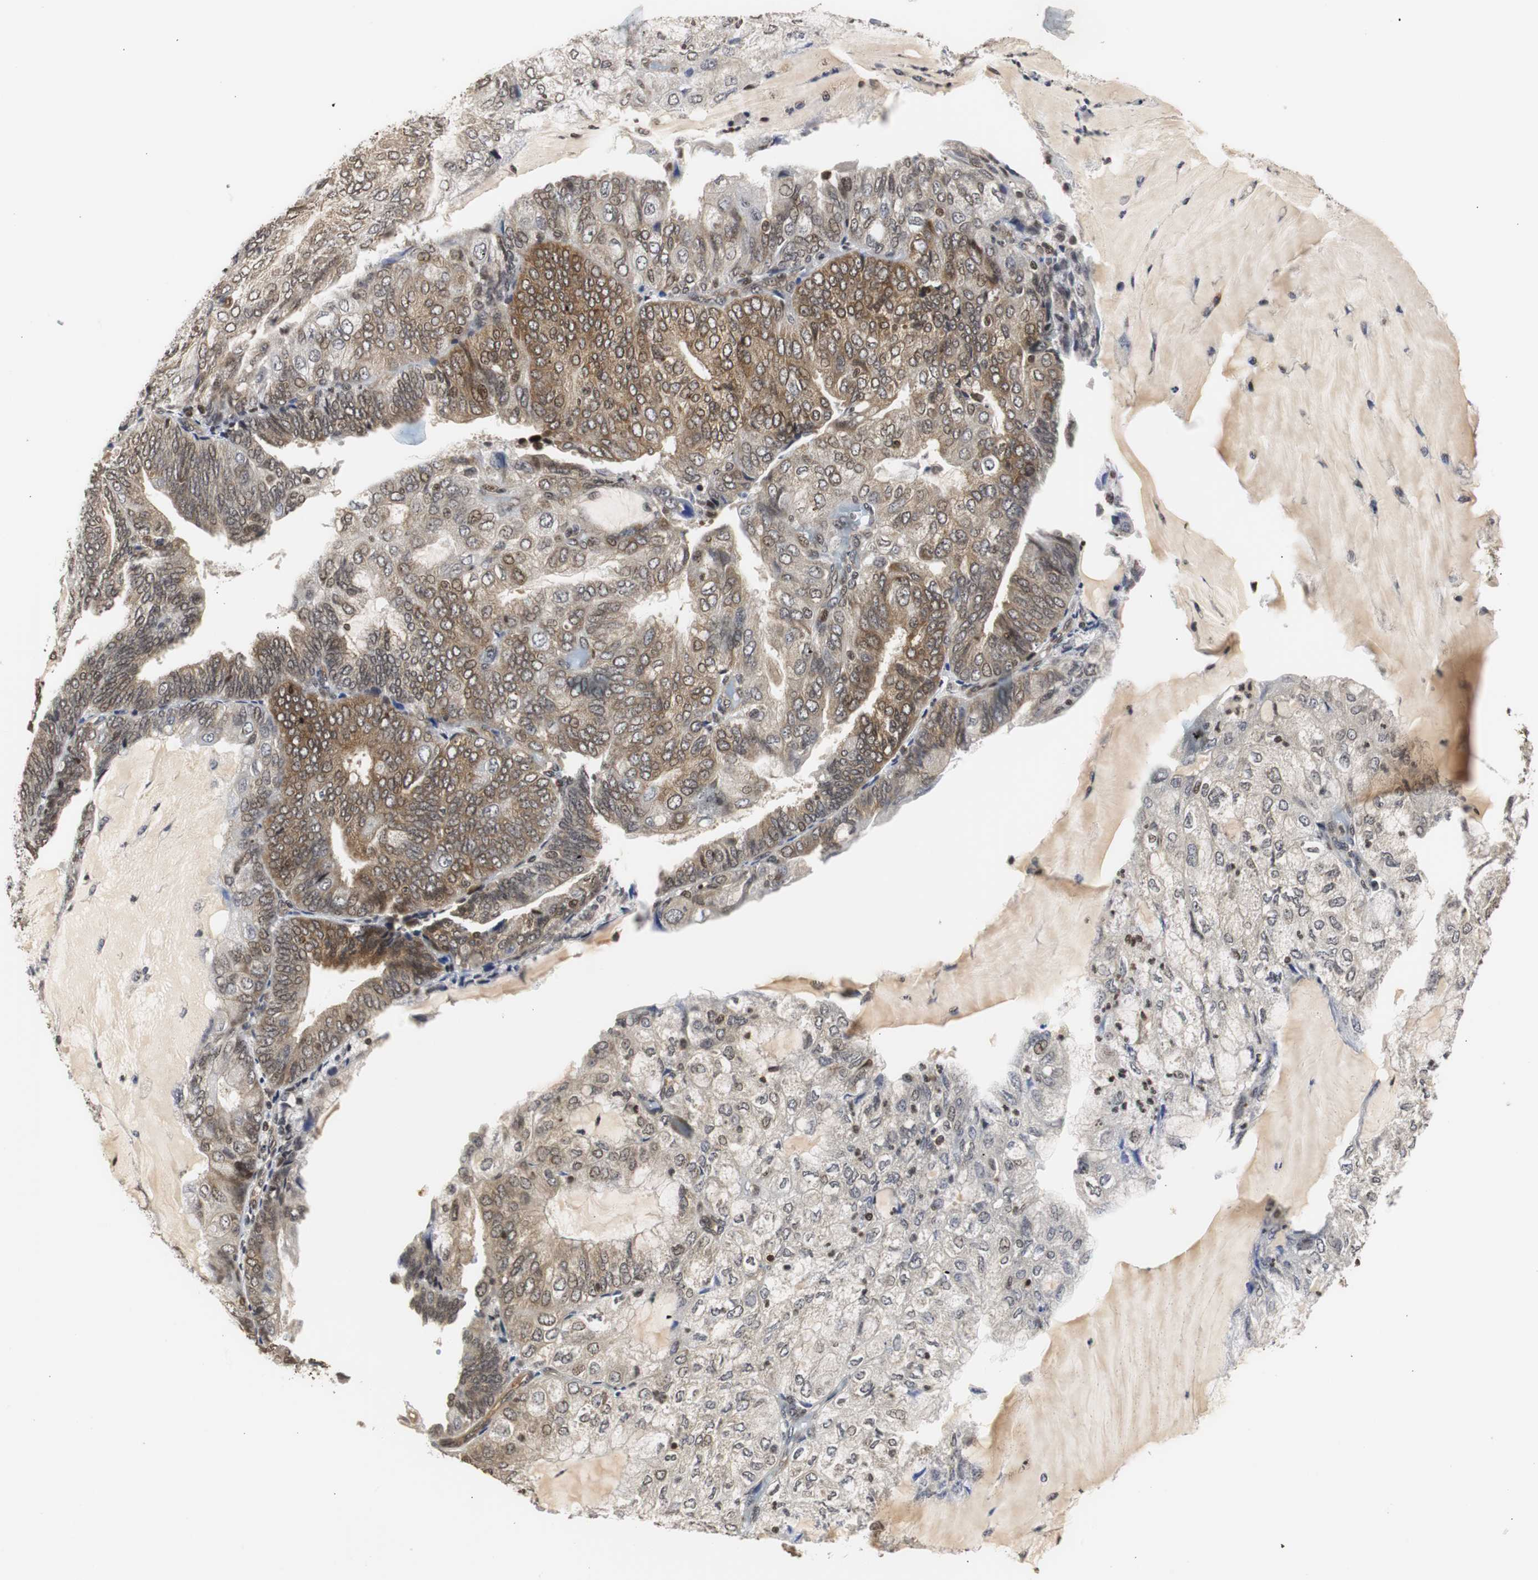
{"staining": {"intensity": "moderate", "quantity": ">75%", "location": "cytoplasmic/membranous"}, "tissue": "endometrial cancer", "cell_type": "Tumor cells", "image_type": "cancer", "snomed": [{"axis": "morphology", "description": "Adenocarcinoma, NOS"}, {"axis": "topography", "description": "Endometrium"}], "caption": "Endometrial adenocarcinoma stained with DAB (3,3'-diaminobenzidine) immunohistochemistry (IHC) reveals medium levels of moderate cytoplasmic/membranous staining in about >75% of tumor cells.", "gene": "ZFC3H1", "patient": {"sex": "female", "age": 81}}